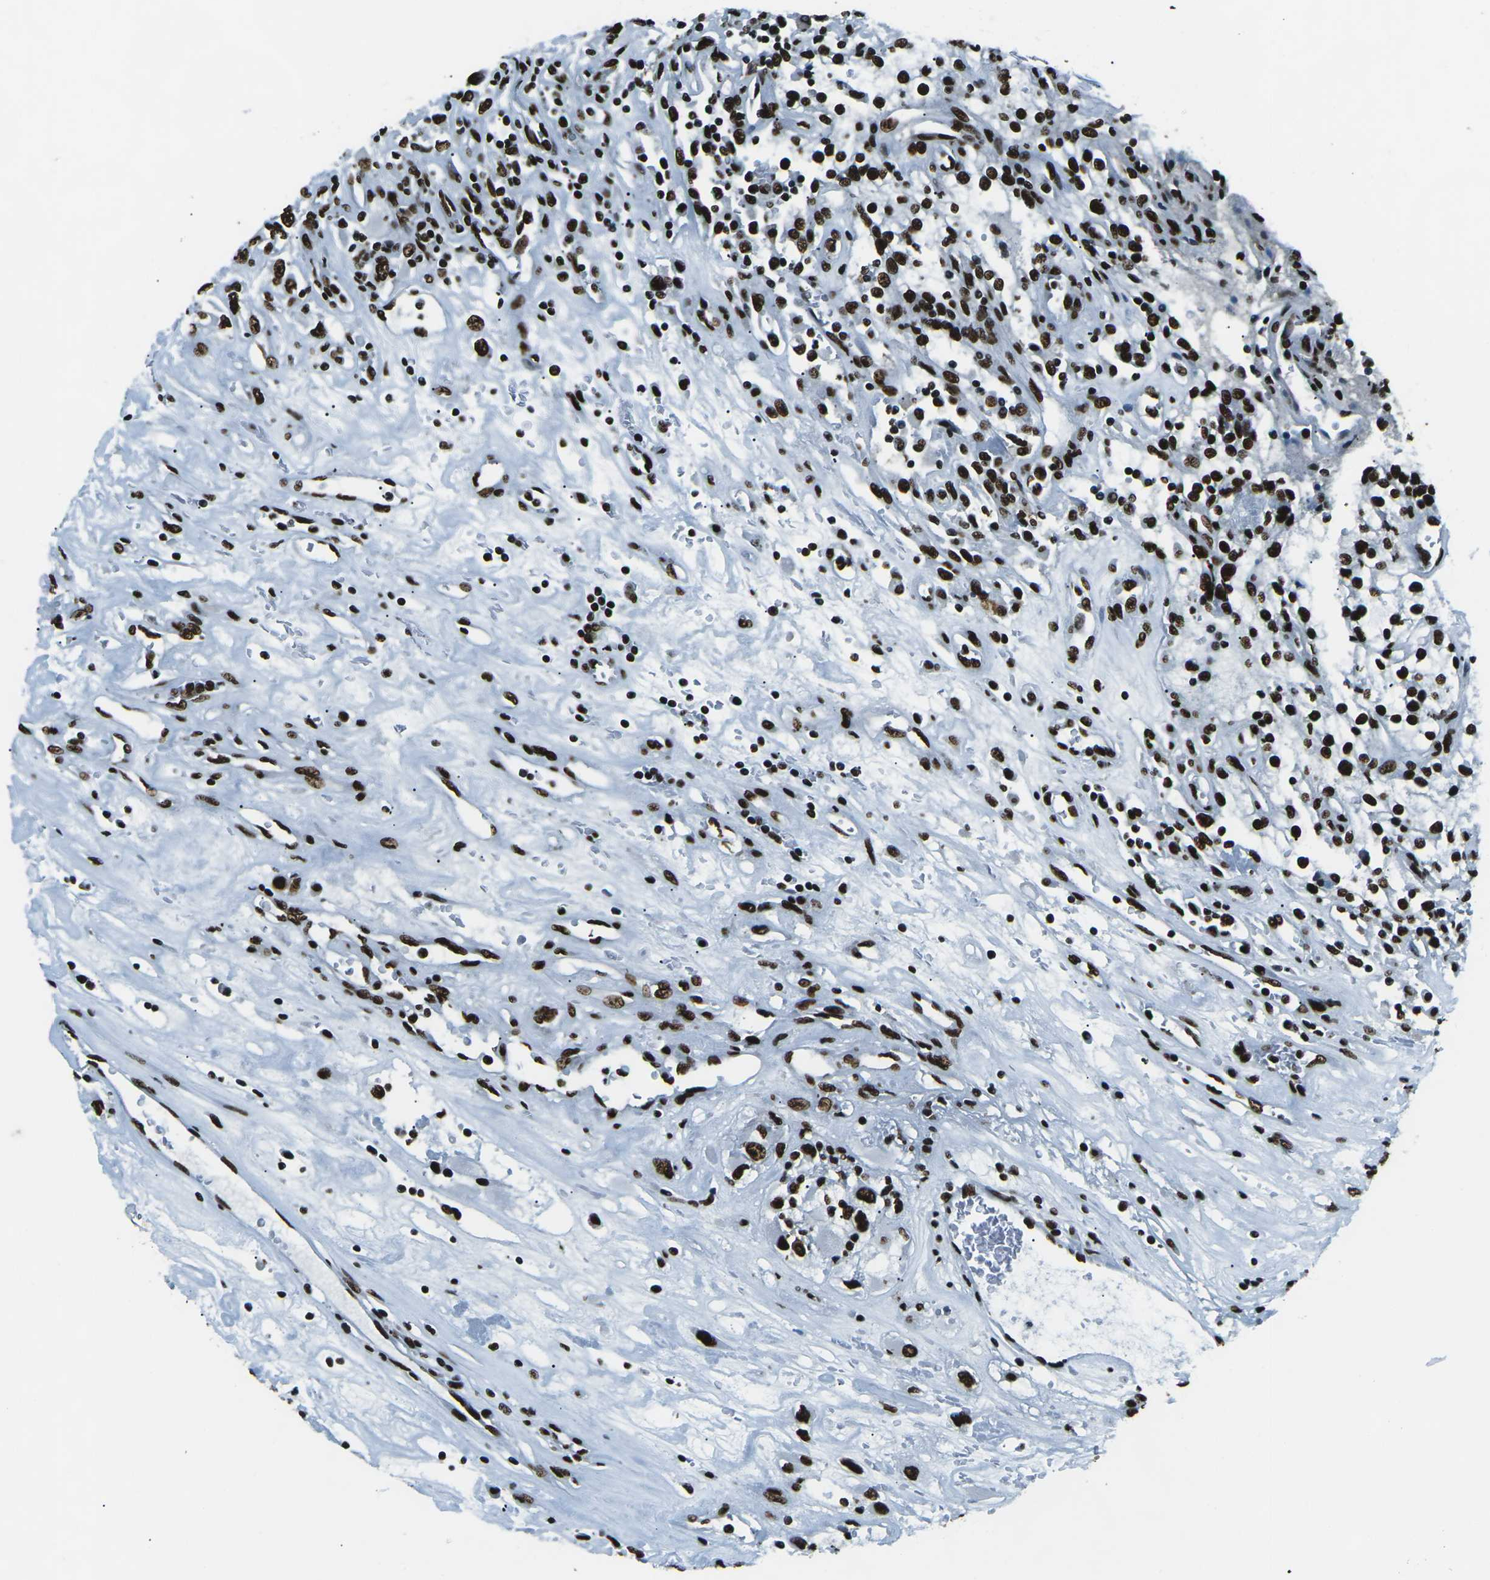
{"staining": {"intensity": "strong", "quantity": ">75%", "location": "nuclear"}, "tissue": "renal cancer", "cell_type": "Tumor cells", "image_type": "cancer", "snomed": [{"axis": "morphology", "description": "Adenocarcinoma, NOS"}, {"axis": "topography", "description": "Kidney"}], "caption": "Strong nuclear positivity for a protein is identified in about >75% of tumor cells of adenocarcinoma (renal) using immunohistochemistry.", "gene": "HNRNPL", "patient": {"sex": "female", "age": 52}}